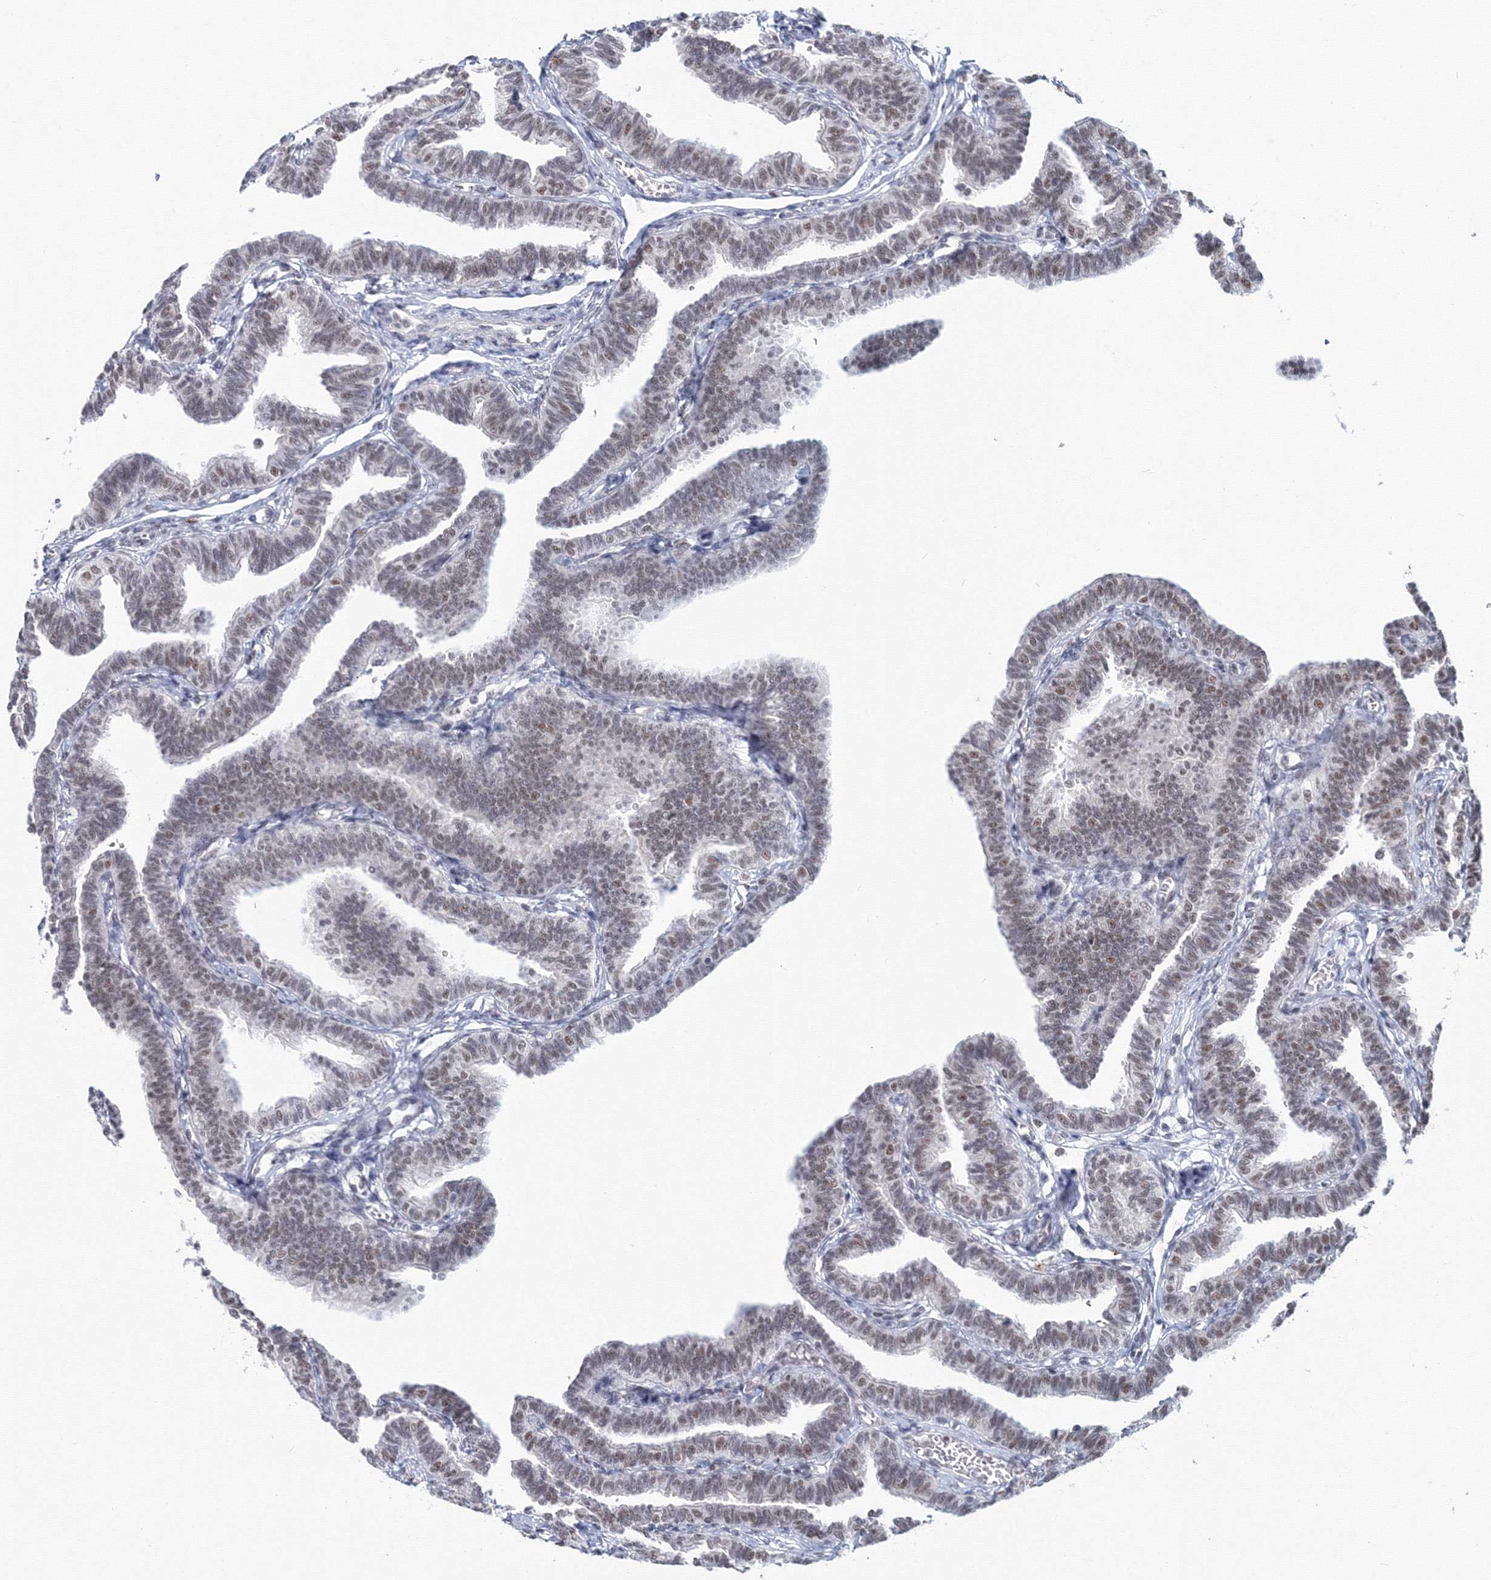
{"staining": {"intensity": "moderate", "quantity": ">75%", "location": "nuclear"}, "tissue": "fallopian tube", "cell_type": "Glandular cells", "image_type": "normal", "snomed": [{"axis": "morphology", "description": "Normal tissue, NOS"}, {"axis": "topography", "description": "Fallopian tube"}, {"axis": "topography", "description": "Ovary"}], "caption": "This histopathology image reveals normal fallopian tube stained with immunohistochemistry (IHC) to label a protein in brown. The nuclear of glandular cells show moderate positivity for the protein. Nuclei are counter-stained blue.", "gene": "SF3B6", "patient": {"sex": "female", "age": 23}}